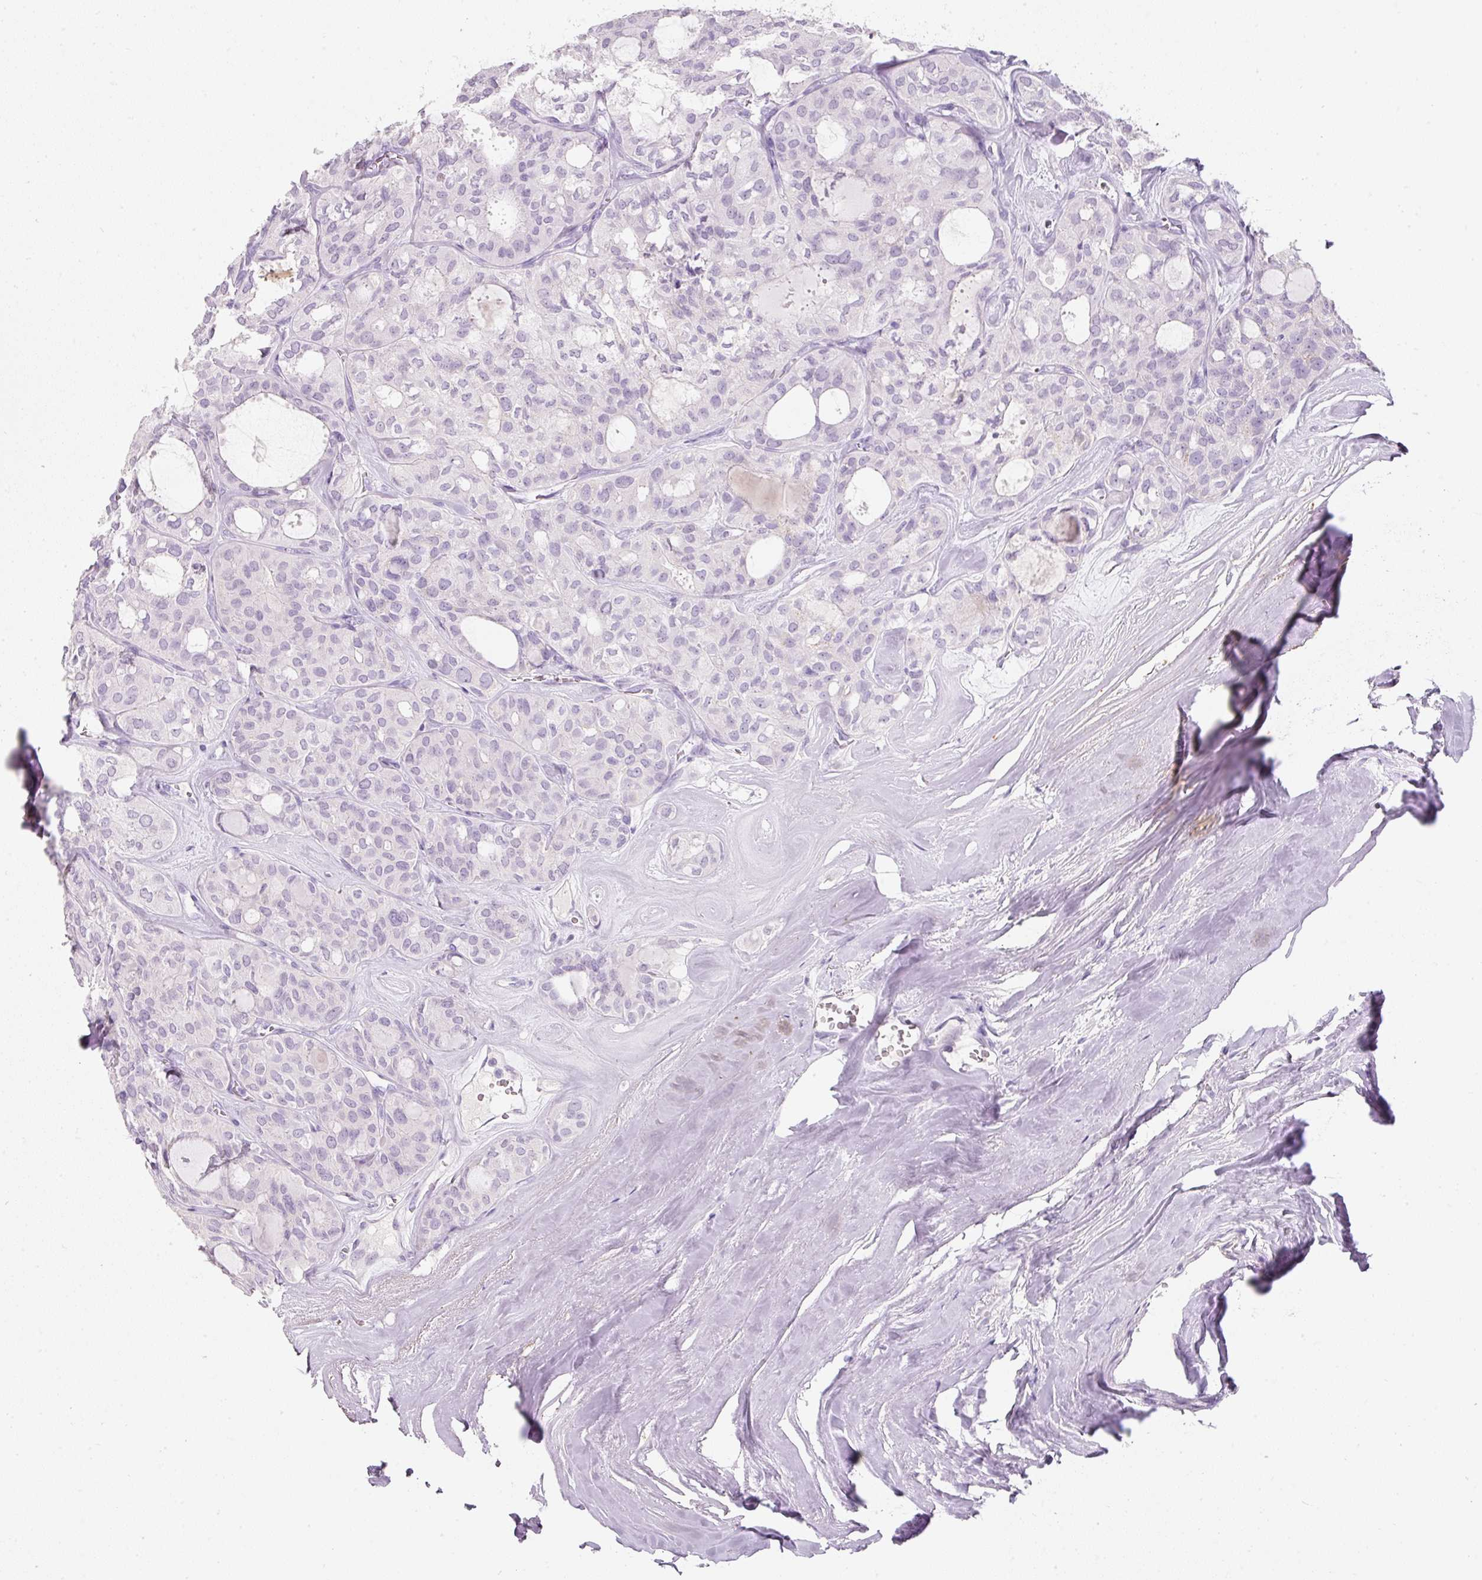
{"staining": {"intensity": "negative", "quantity": "none", "location": "none"}, "tissue": "thyroid cancer", "cell_type": "Tumor cells", "image_type": "cancer", "snomed": [{"axis": "morphology", "description": "Follicular adenoma carcinoma, NOS"}, {"axis": "topography", "description": "Thyroid gland"}], "caption": "DAB (3,3'-diaminobenzidine) immunohistochemical staining of human thyroid cancer (follicular adenoma carcinoma) demonstrates no significant staining in tumor cells.", "gene": "DNM1", "patient": {"sex": "male", "age": 75}}